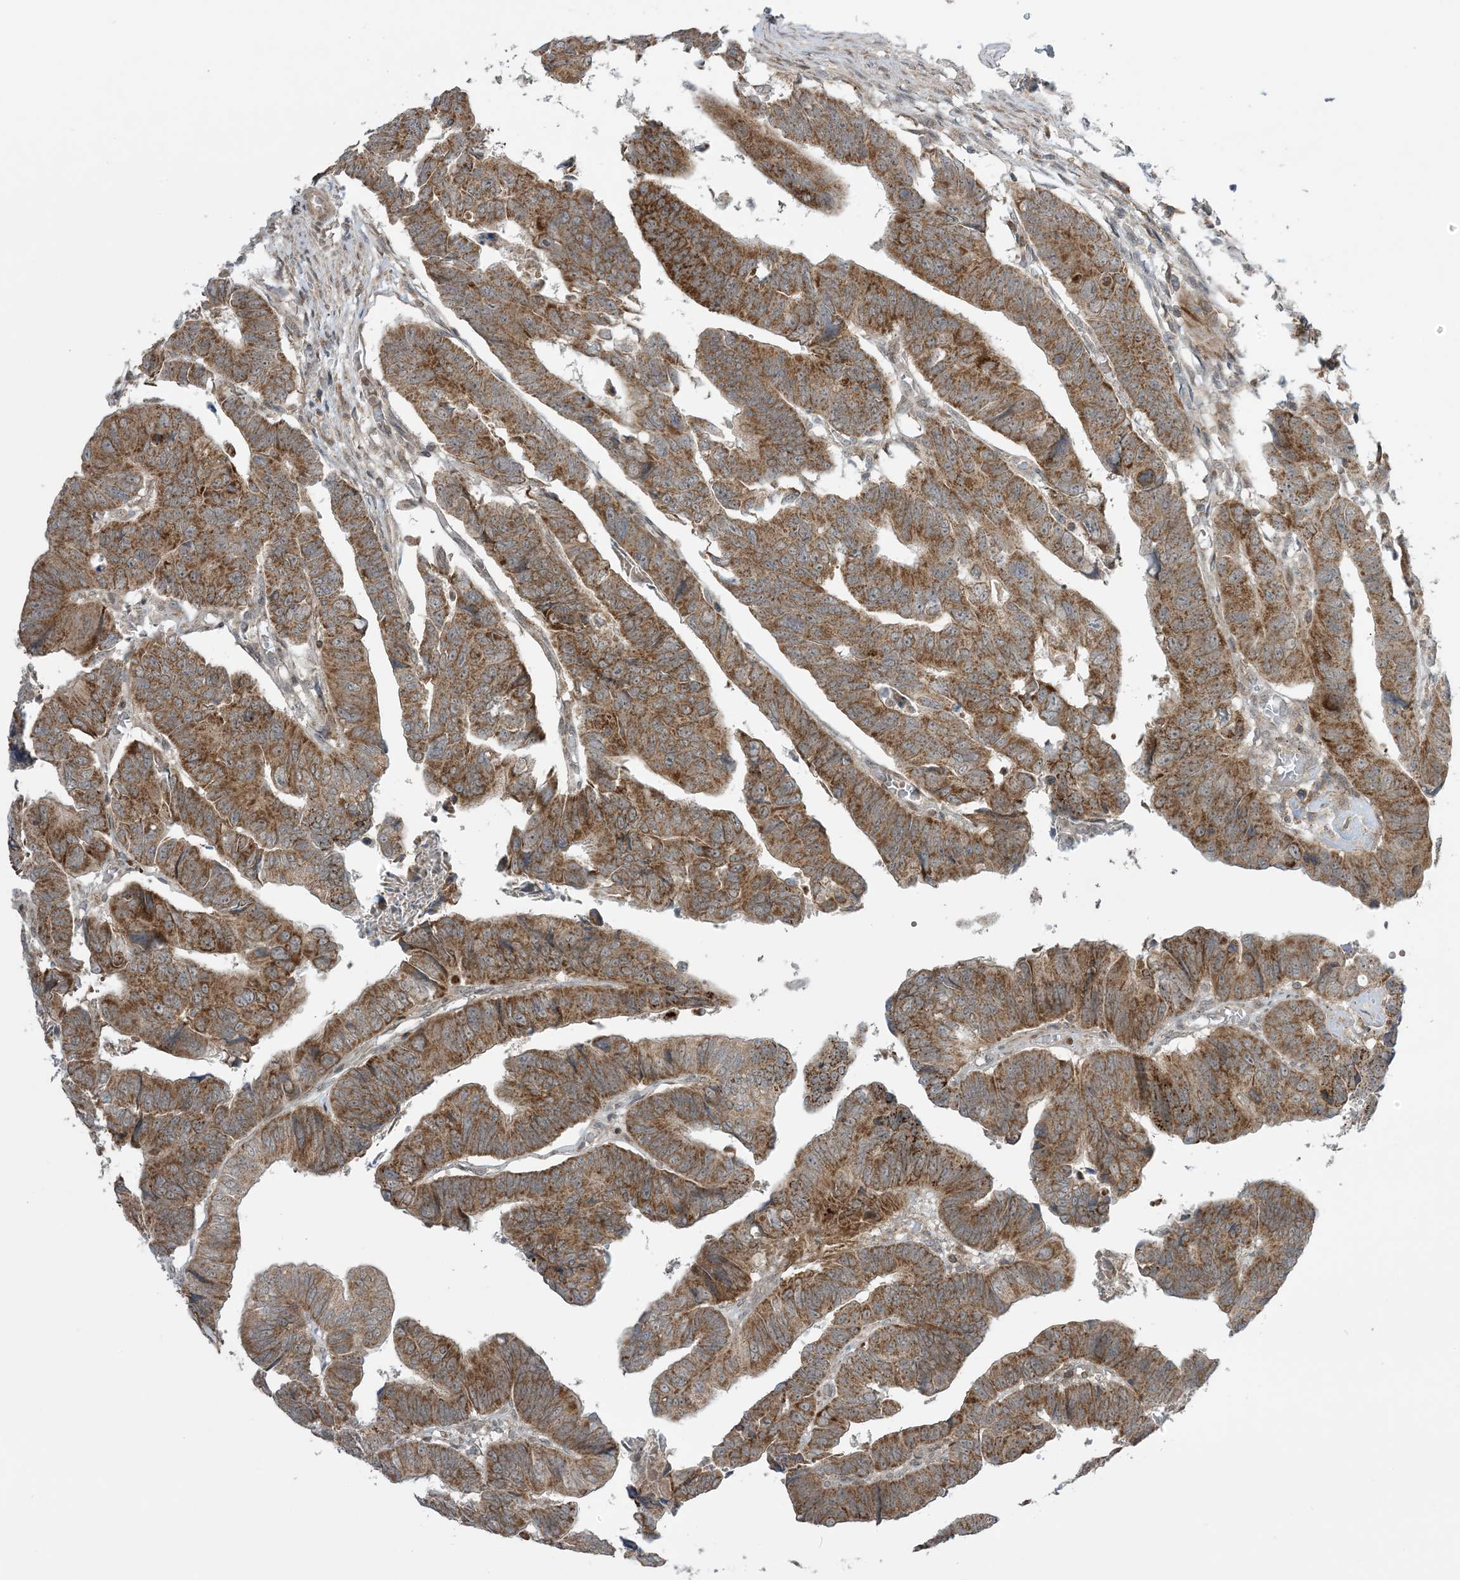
{"staining": {"intensity": "strong", "quantity": ">75%", "location": "cytoplasmic/membranous"}, "tissue": "colorectal cancer", "cell_type": "Tumor cells", "image_type": "cancer", "snomed": [{"axis": "morphology", "description": "Adenocarcinoma, NOS"}, {"axis": "topography", "description": "Rectum"}], "caption": "An image showing strong cytoplasmic/membranous expression in approximately >75% of tumor cells in adenocarcinoma (colorectal), as visualized by brown immunohistochemical staining.", "gene": "PHLDB2", "patient": {"sex": "female", "age": 65}}